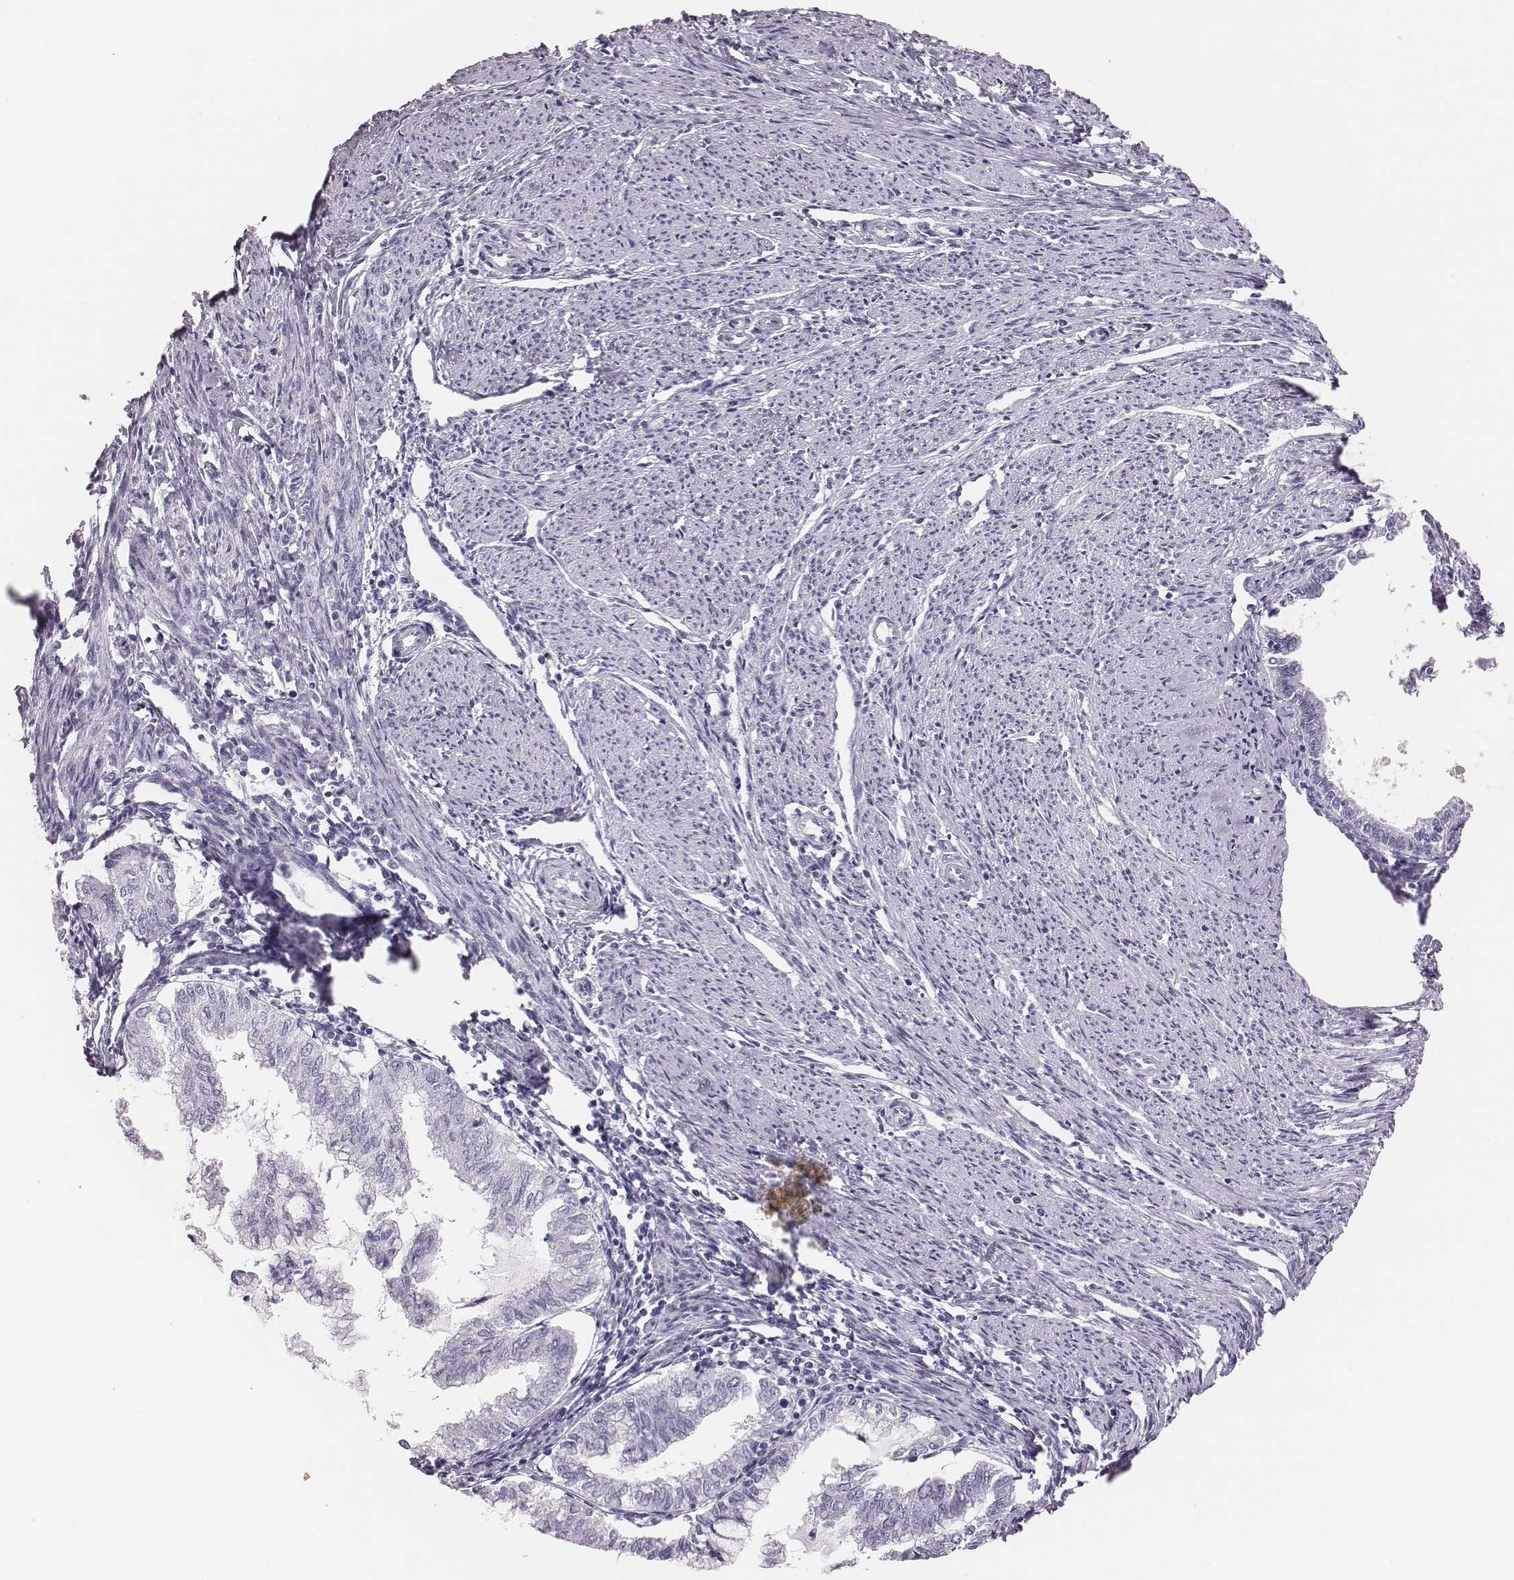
{"staining": {"intensity": "negative", "quantity": "none", "location": "none"}, "tissue": "endometrial cancer", "cell_type": "Tumor cells", "image_type": "cancer", "snomed": [{"axis": "morphology", "description": "Adenocarcinoma, NOS"}, {"axis": "topography", "description": "Endometrium"}], "caption": "Immunohistochemical staining of human endometrial cancer (adenocarcinoma) exhibits no significant positivity in tumor cells.", "gene": "H1-6", "patient": {"sex": "female", "age": 79}}